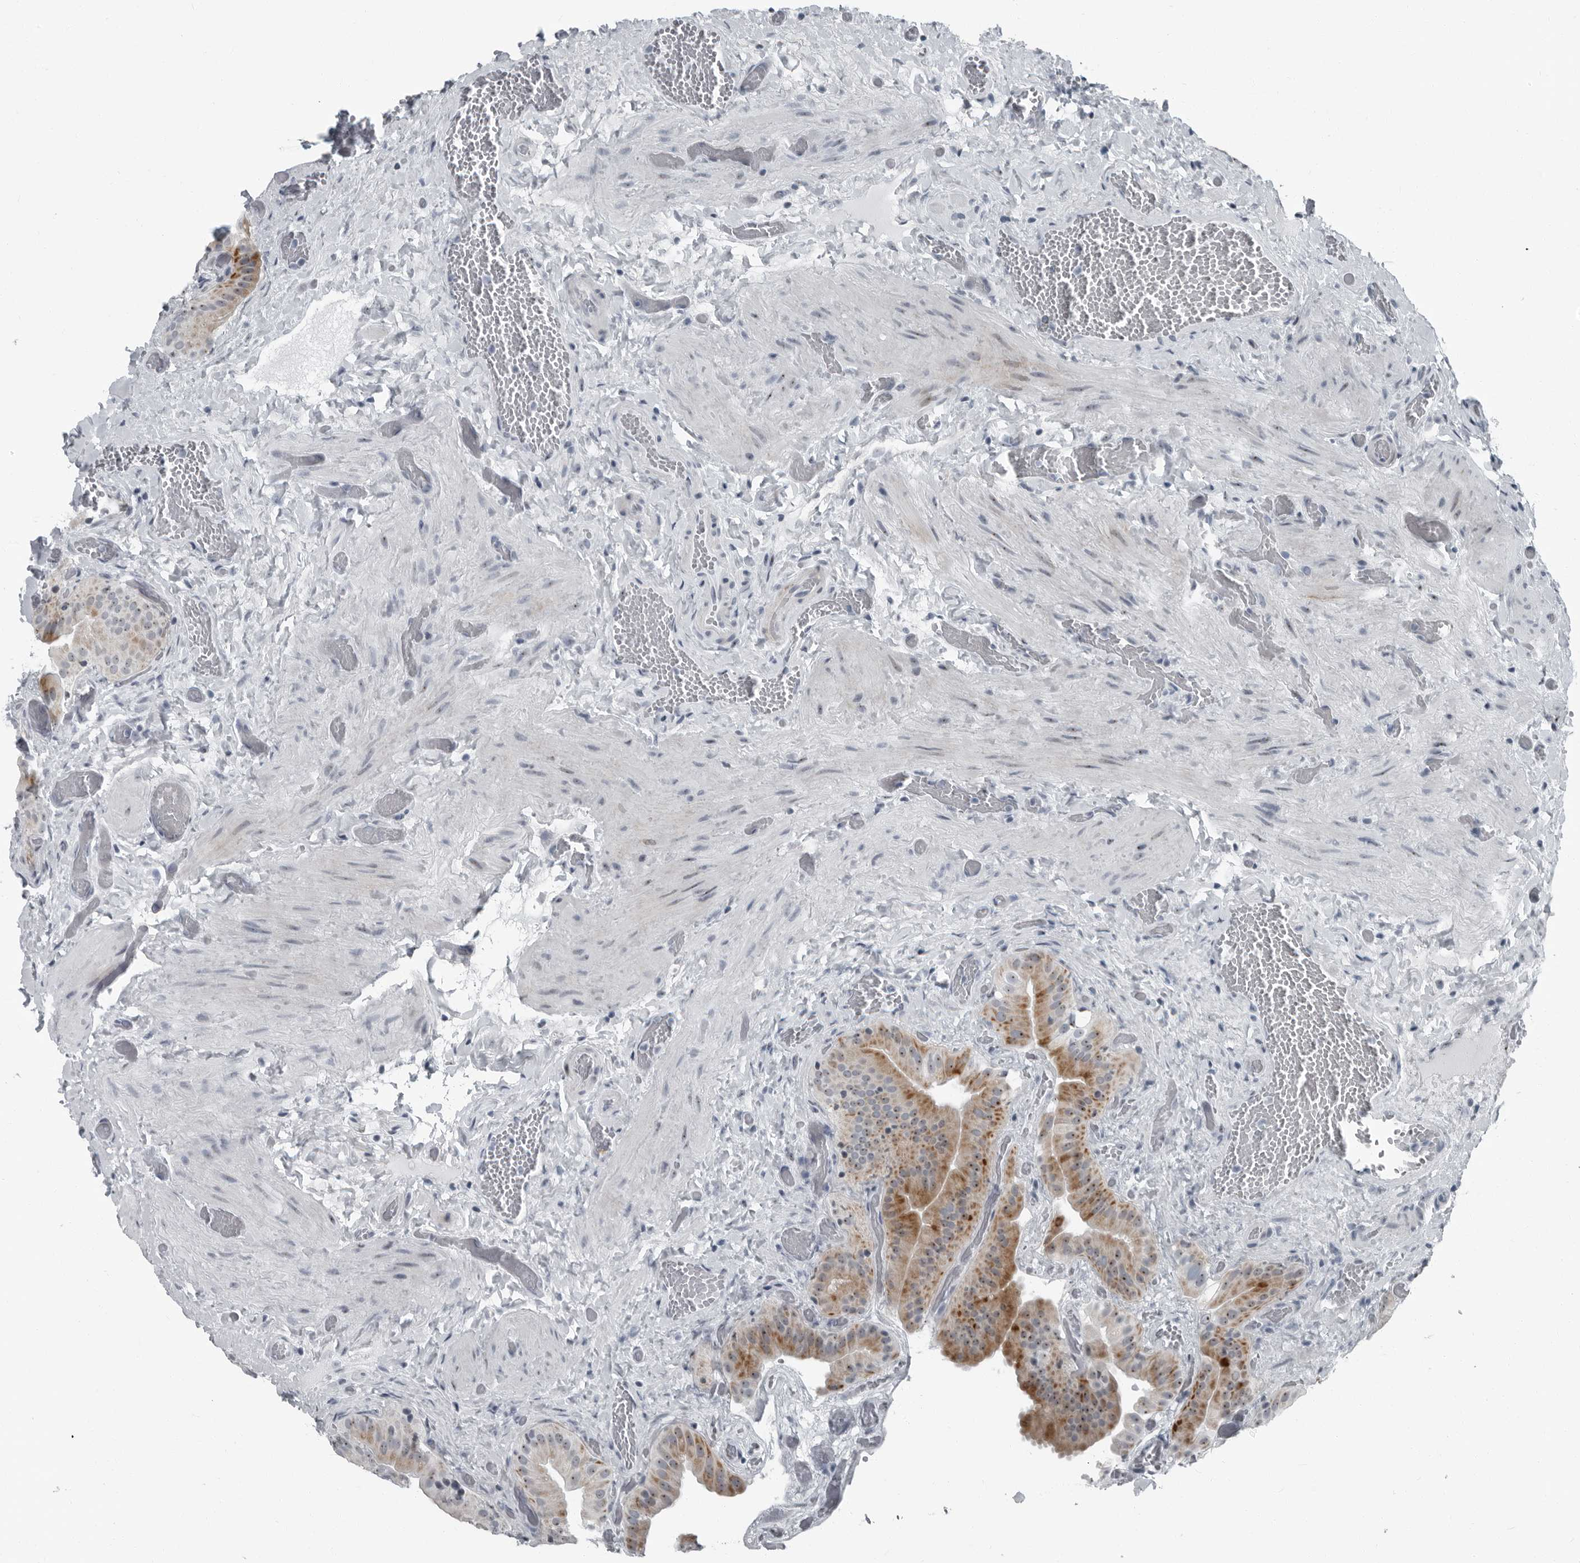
{"staining": {"intensity": "moderate", "quantity": ">75%", "location": "cytoplasmic/membranous,nuclear"}, "tissue": "gallbladder", "cell_type": "Glandular cells", "image_type": "normal", "snomed": [{"axis": "morphology", "description": "Normal tissue, NOS"}, {"axis": "topography", "description": "Gallbladder"}], "caption": "High-power microscopy captured an immunohistochemistry image of unremarkable gallbladder, revealing moderate cytoplasmic/membranous,nuclear expression in about >75% of glandular cells. The protein is shown in brown color, while the nuclei are stained blue.", "gene": "PDCD11", "patient": {"sex": "female", "age": 64}}